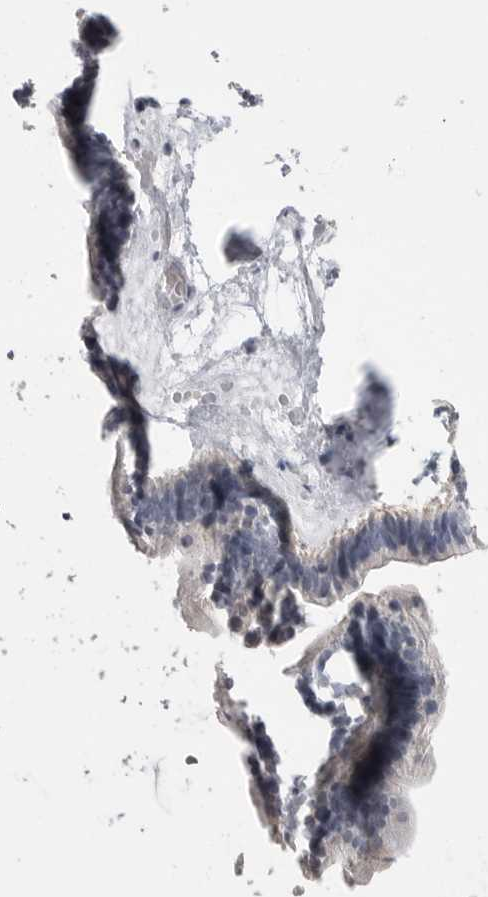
{"staining": {"intensity": "negative", "quantity": "none", "location": "none"}, "tissue": "ovarian cancer", "cell_type": "Tumor cells", "image_type": "cancer", "snomed": [{"axis": "morphology", "description": "Cystadenocarcinoma, serous, NOS"}, {"axis": "topography", "description": "Ovary"}], "caption": "Immunohistochemistry (IHC) image of ovarian serous cystadenocarcinoma stained for a protein (brown), which exhibits no staining in tumor cells.", "gene": "PLEKHF1", "patient": {"sex": "female", "age": 56}}